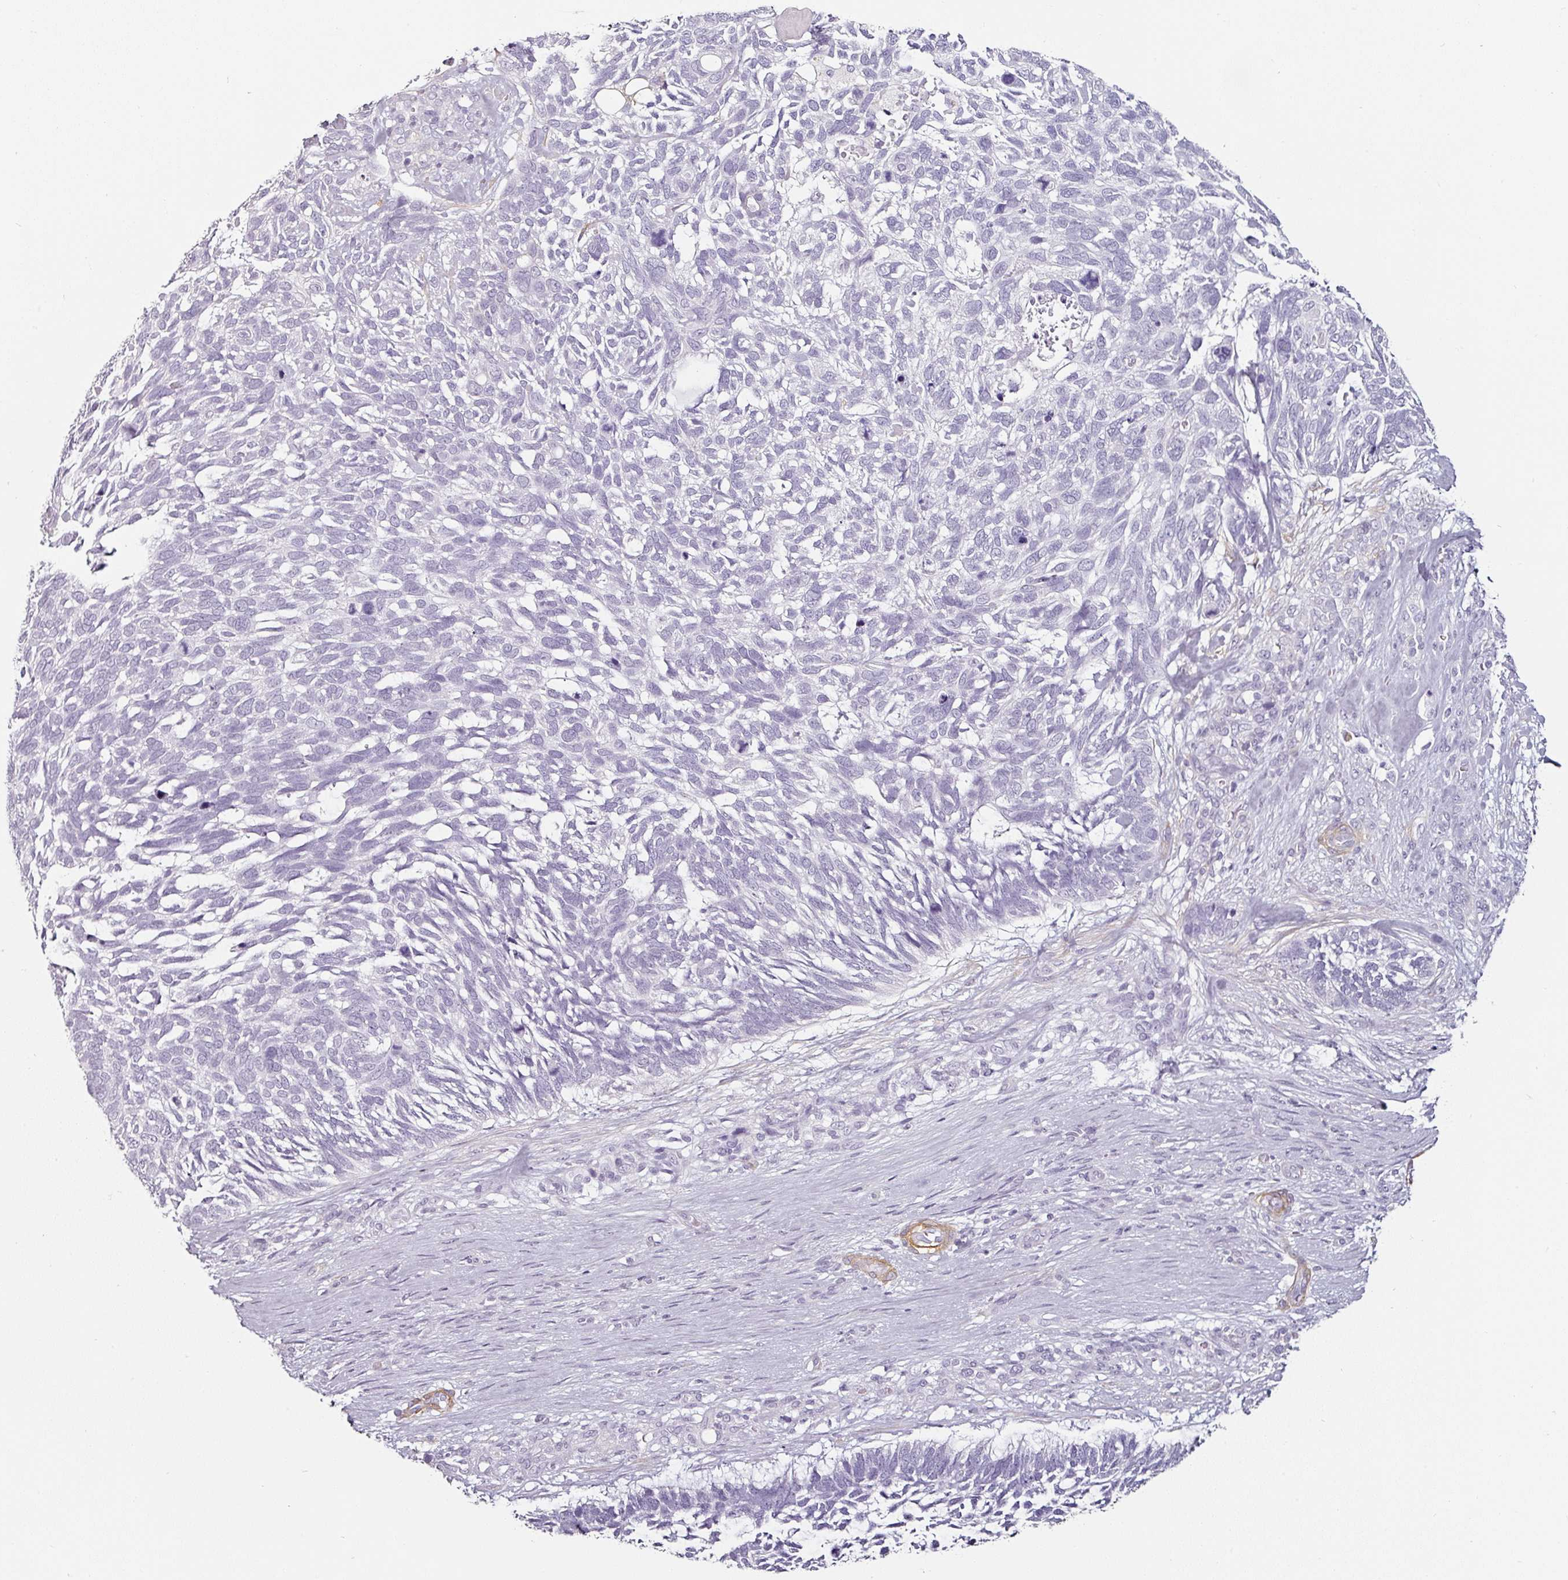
{"staining": {"intensity": "negative", "quantity": "none", "location": "none"}, "tissue": "skin cancer", "cell_type": "Tumor cells", "image_type": "cancer", "snomed": [{"axis": "morphology", "description": "Basal cell carcinoma"}, {"axis": "topography", "description": "Skin"}], "caption": "The micrograph exhibits no significant expression in tumor cells of skin cancer.", "gene": "CAP2", "patient": {"sex": "male", "age": 88}}